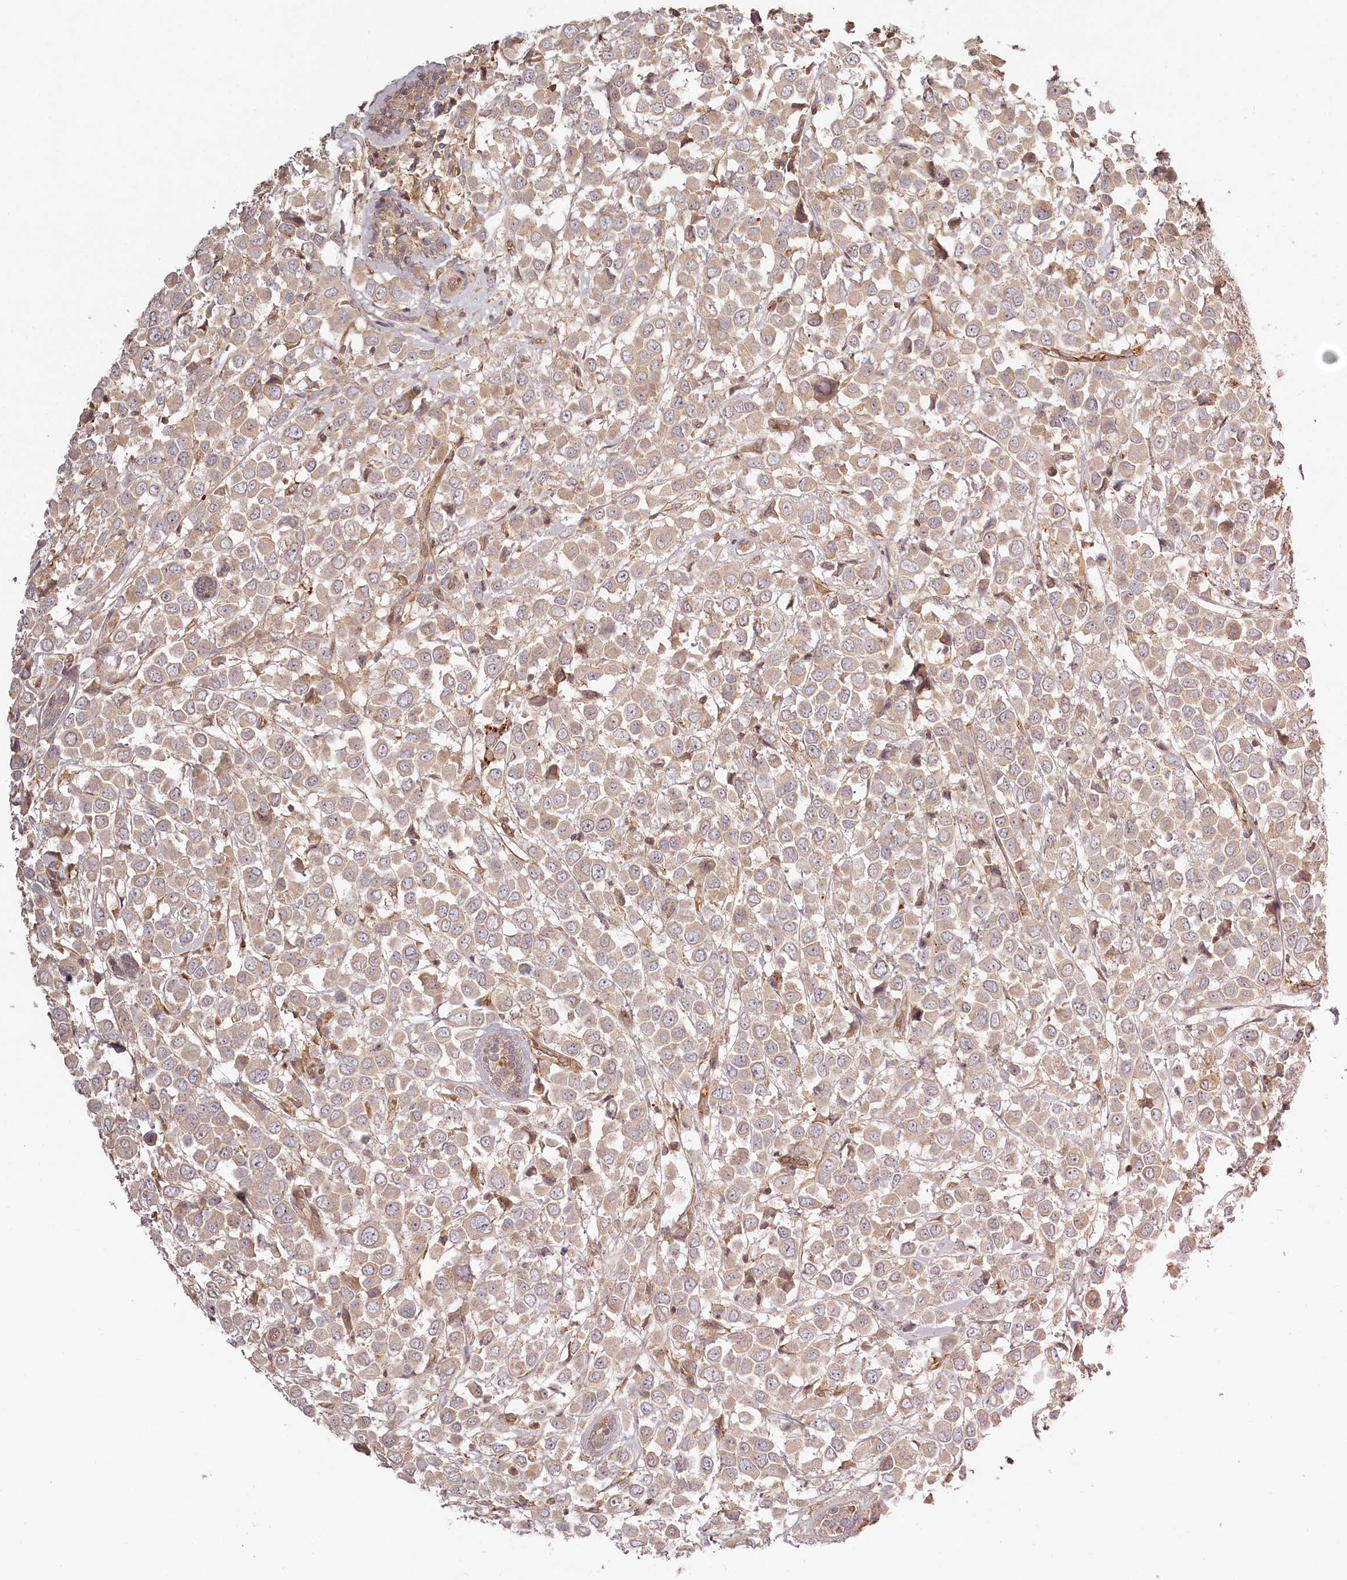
{"staining": {"intensity": "weak", "quantity": ">75%", "location": "cytoplasmic/membranous"}, "tissue": "breast cancer", "cell_type": "Tumor cells", "image_type": "cancer", "snomed": [{"axis": "morphology", "description": "Duct carcinoma"}, {"axis": "topography", "description": "Breast"}], "caption": "The micrograph exhibits a brown stain indicating the presence of a protein in the cytoplasmic/membranous of tumor cells in breast cancer (intraductal carcinoma). The protein of interest is stained brown, and the nuclei are stained in blue (DAB (3,3'-diaminobenzidine) IHC with brightfield microscopy, high magnification).", "gene": "TMIE", "patient": {"sex": "female", "age": 61}}